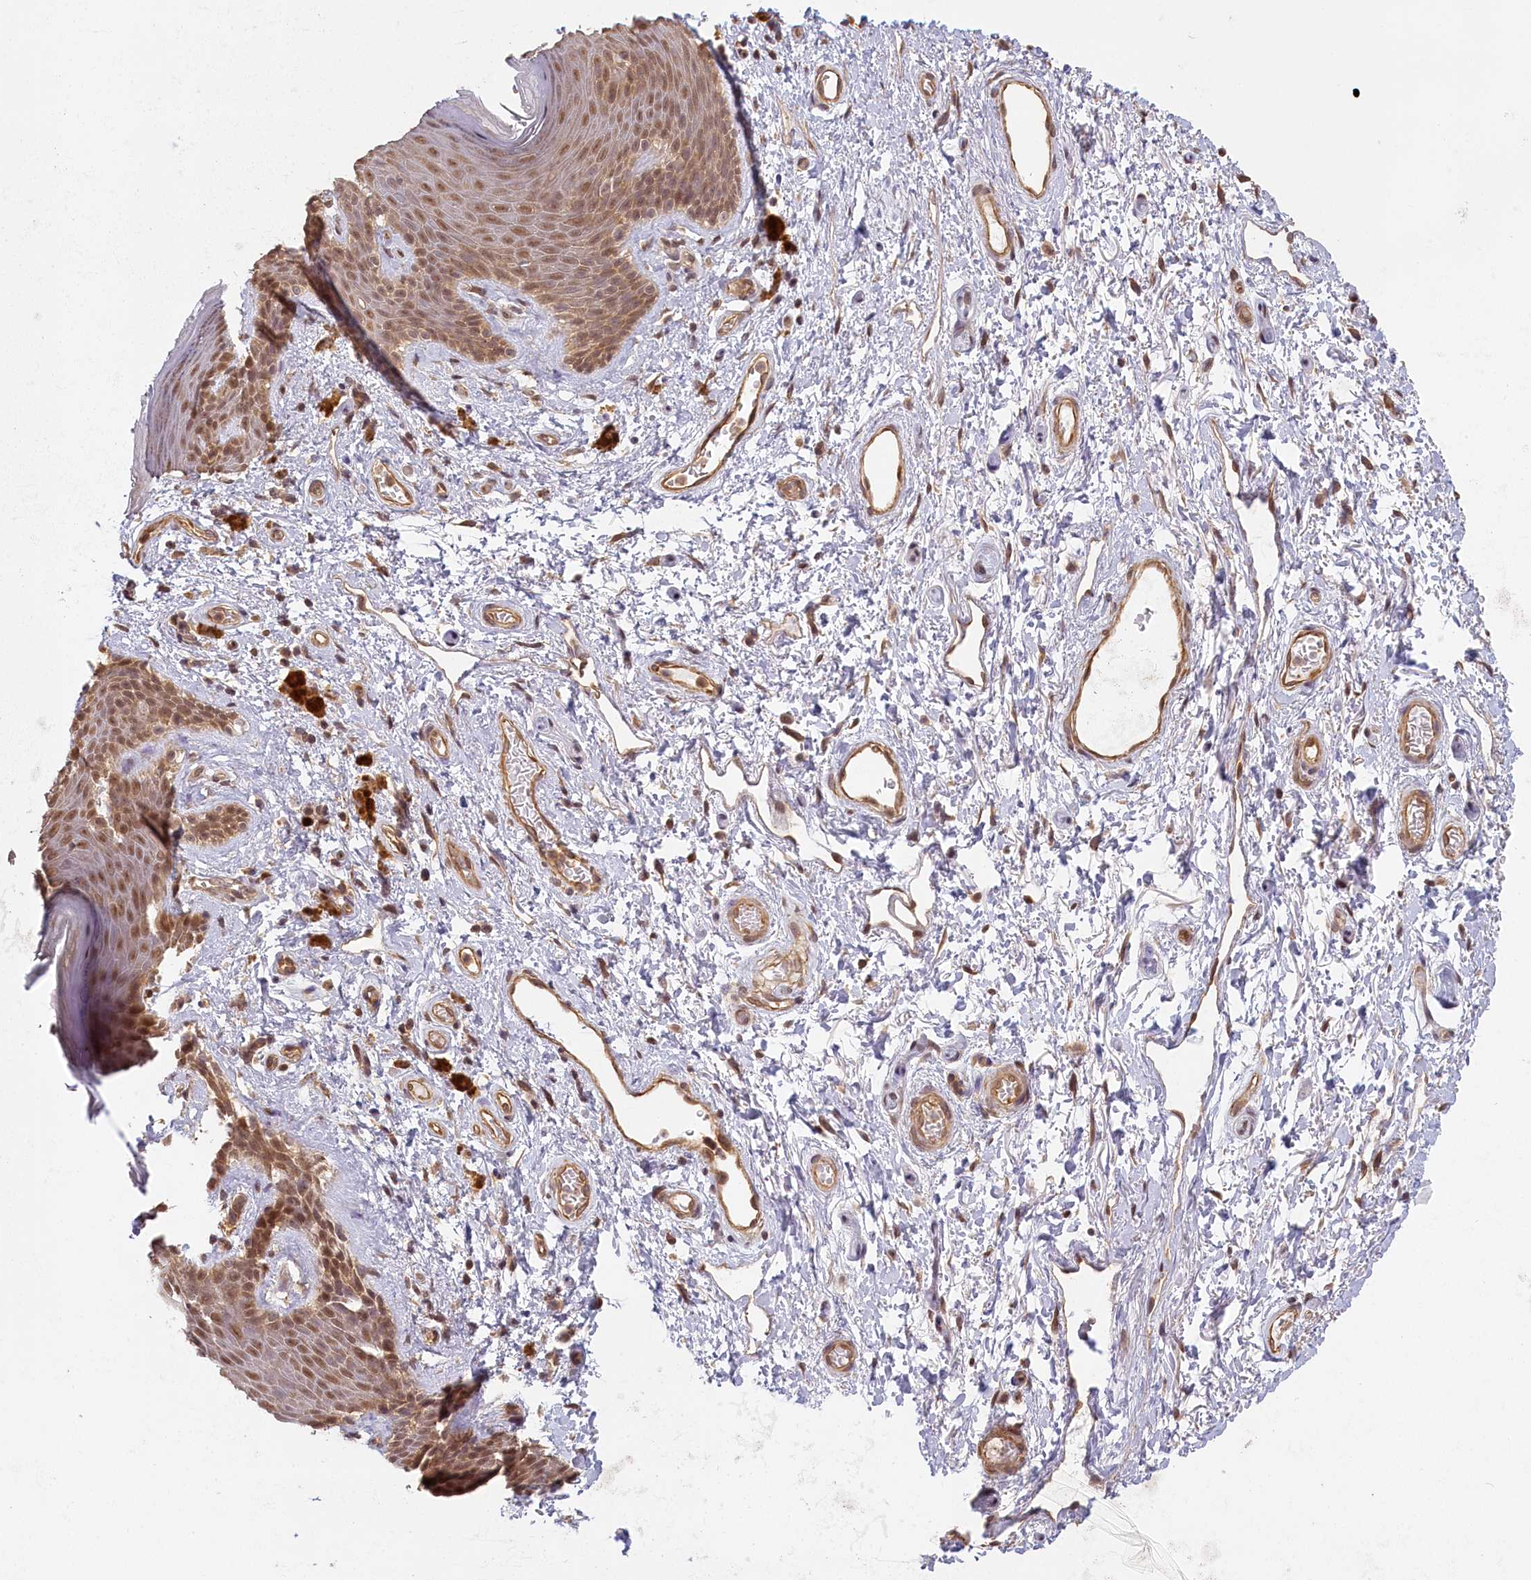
{"staining": {"intensity": "moderate", "quantity": ">75%", "location": "nuclear"}, "tissue": "skin", "cell_type": "Epidermal cells", "image_type": "normal", "snomed": [{"axis": "morphology", "description": "Normal tissue, NOS"}, {"axis": "topography", "description": "Anal"}], "caption": "High-magnification brightfield microscopy of unremarkable skin stained with DAB (3,3'-diaminobenzidine) (brown) and counterstained with hematoxylin (blue). epidermal cells exhibit moderate nuclear positivity is present in about>75% of cells. (DAB (3,3'-diaminobenzidine) IHC with brightfield microscopy, high magnification).", "gene": "C19orf44", "patient": {"sex": "female", "age": 46}}